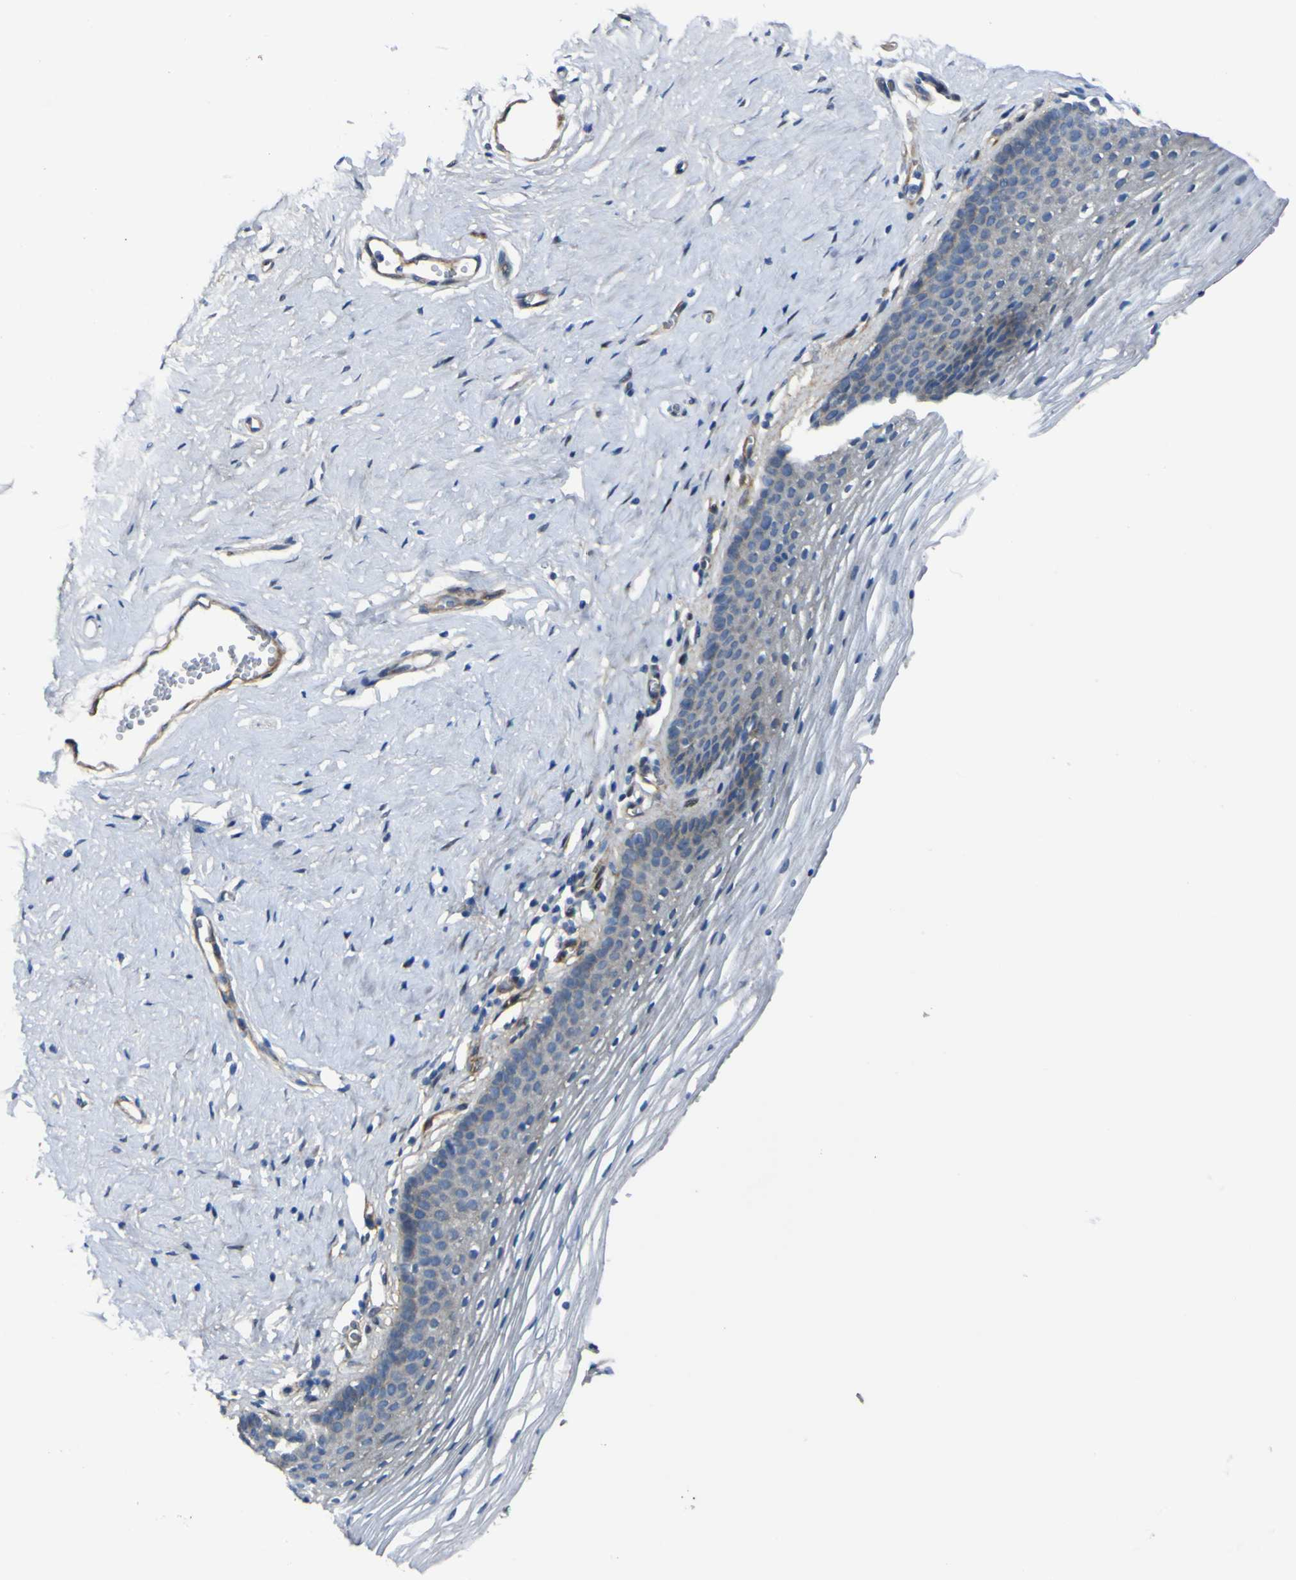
{"staining": {"intensity": "negative", "quantity": "none", "location": "none"}, "tissue": "vagina", "cell_type": "Squamous epithelial cells", "image_type": "normal", "snomed": [{"axis": "morphology", "description": "Normal tissue, NOS"}, {"axis": "topography", "description": "Vagina"}], "caption": "An image of human vagina is negative for staining in squamous epithelial cells. (DAB immunohistochemistry visualized using brightfield microscopy, high magnification).", "gene": "LRRN1", "patient": {"sex": "female", "age": 32}}